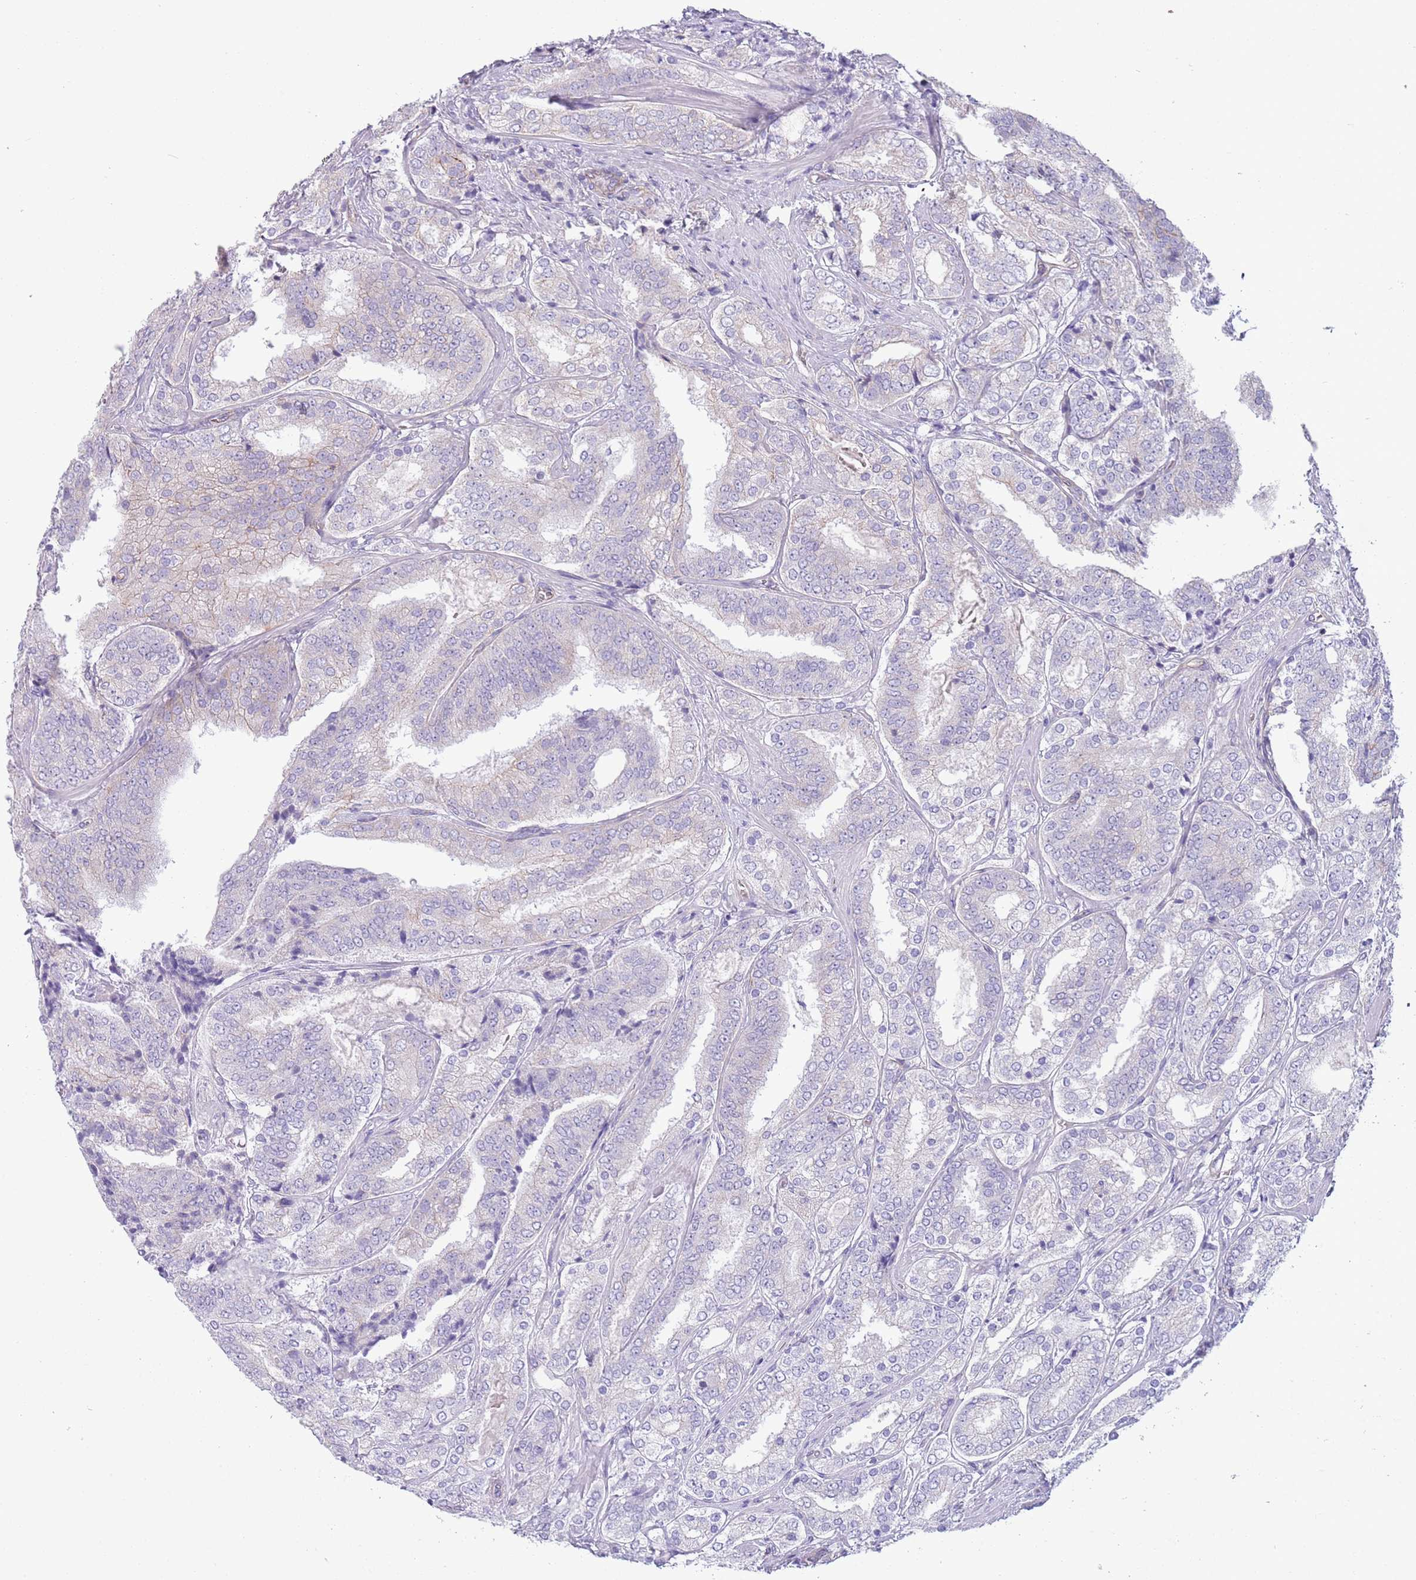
{"staining": {"intensity": "negative", "quantity": "none", "location": "none"}, "tissue": "prostate cancer", "cell_type": "Tumor cells", "image_type": "cancer", "snomed": [{"axis": "morphology", "description": "Adenocarcinoma, High grade"}, {"axis": "topography", "description": "Prostate"}], "caption": "An IHC micrograph of prostate cancer is shown. There is no staining in tumor cells of prostate cancer.", "gene": "RBP3", "patient": {"sex": "male", "age": 63}}